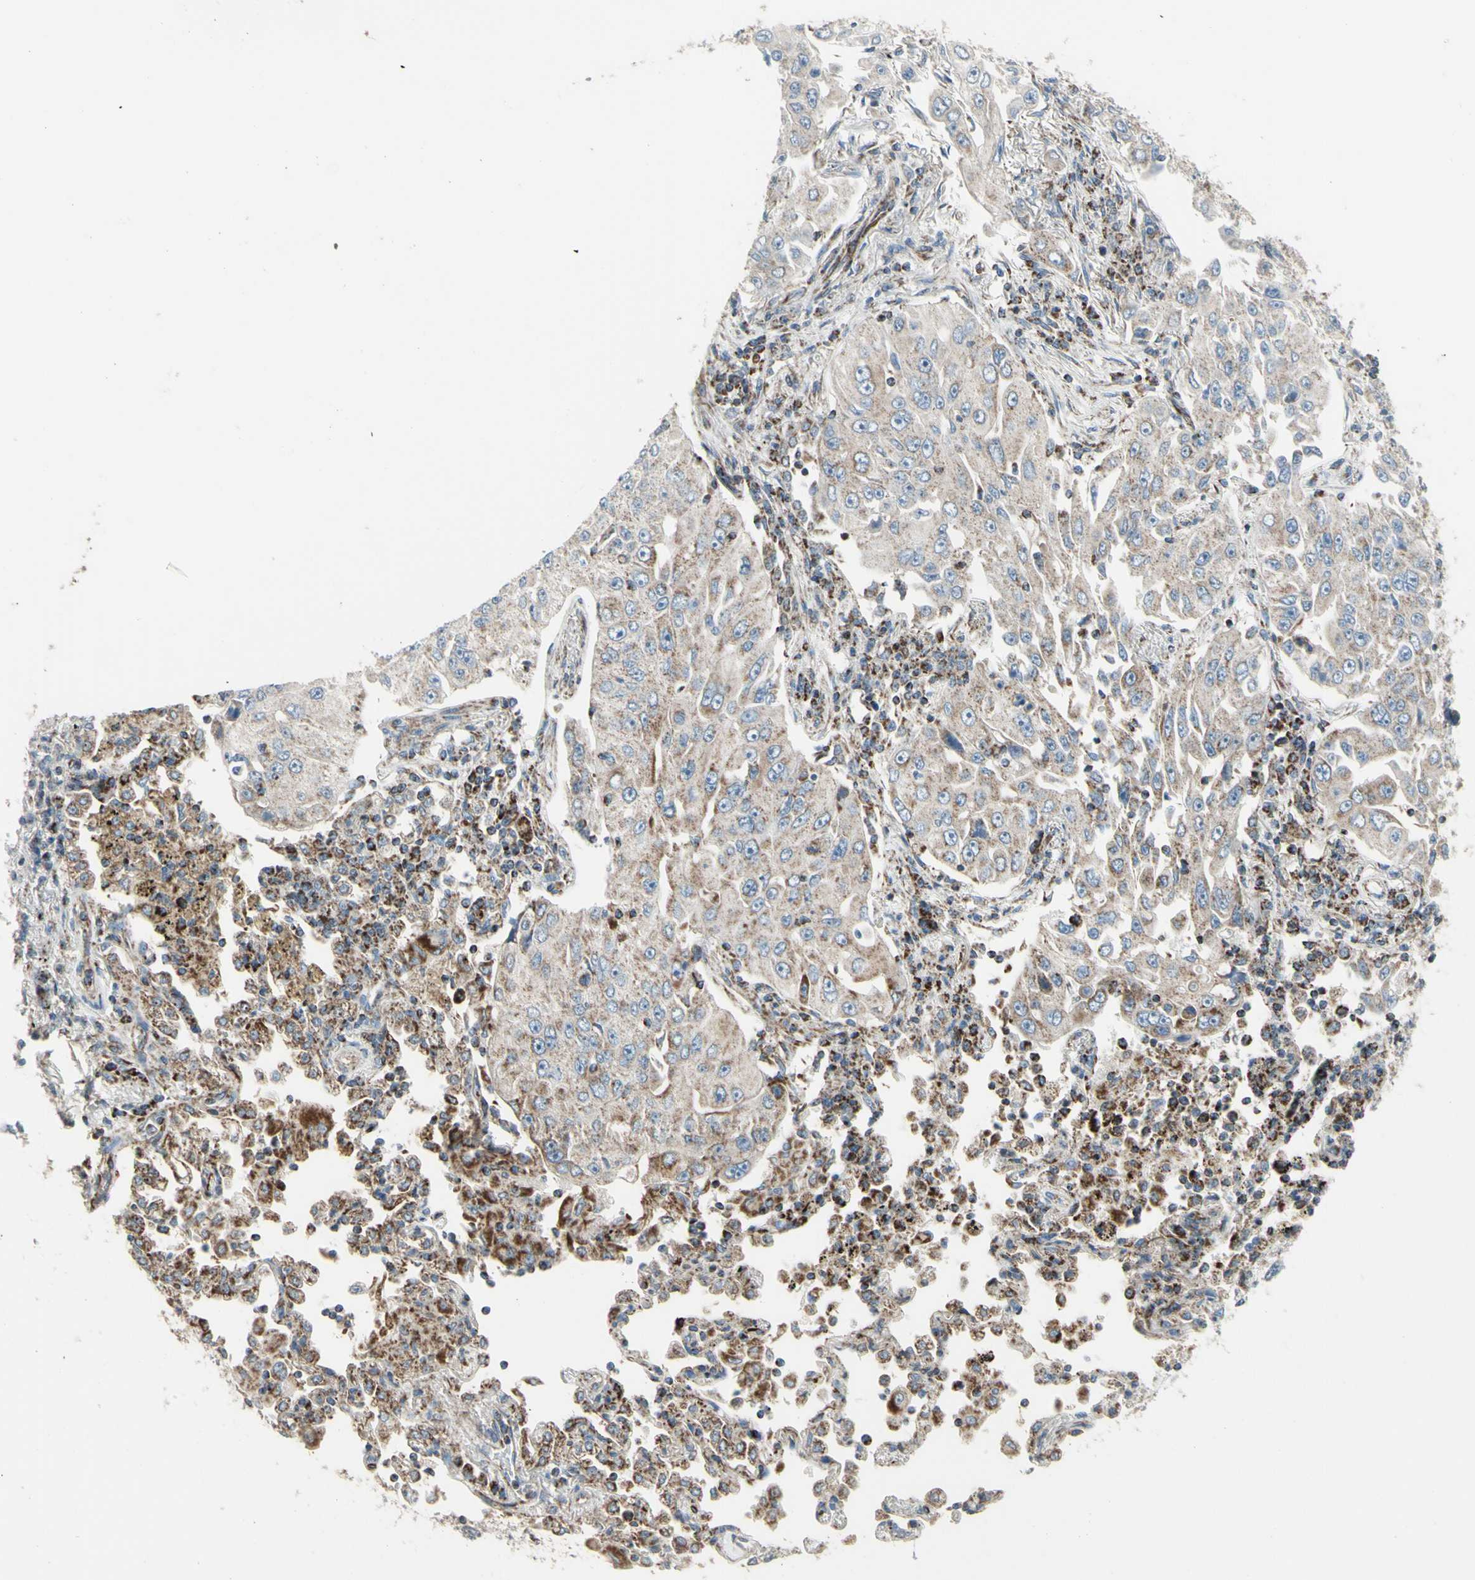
{"staining": {"intensity": "weak", "quantity": "25%-75%", "location": "cytoplasmic/membranous"}, "tissue": "lung cancer", "cell_type": "Tumor cells", "image_type": "cancer", "snomed": [{"axis": "morphology", "description": "Adenocarcinoma, NOS"}, {"axis": "topography", "description": "Lung"}], "caption": "Immunohistochemical staining of lung cancer demonstrates weak cytoplasmic/membranous protein staining in about 25%-75% of tumor cells. The protein of interest is shown in brown color, while the nuclei are stained blue.", "gene": "FAM171B", "patient": {"sex": "male", "age": 84}}